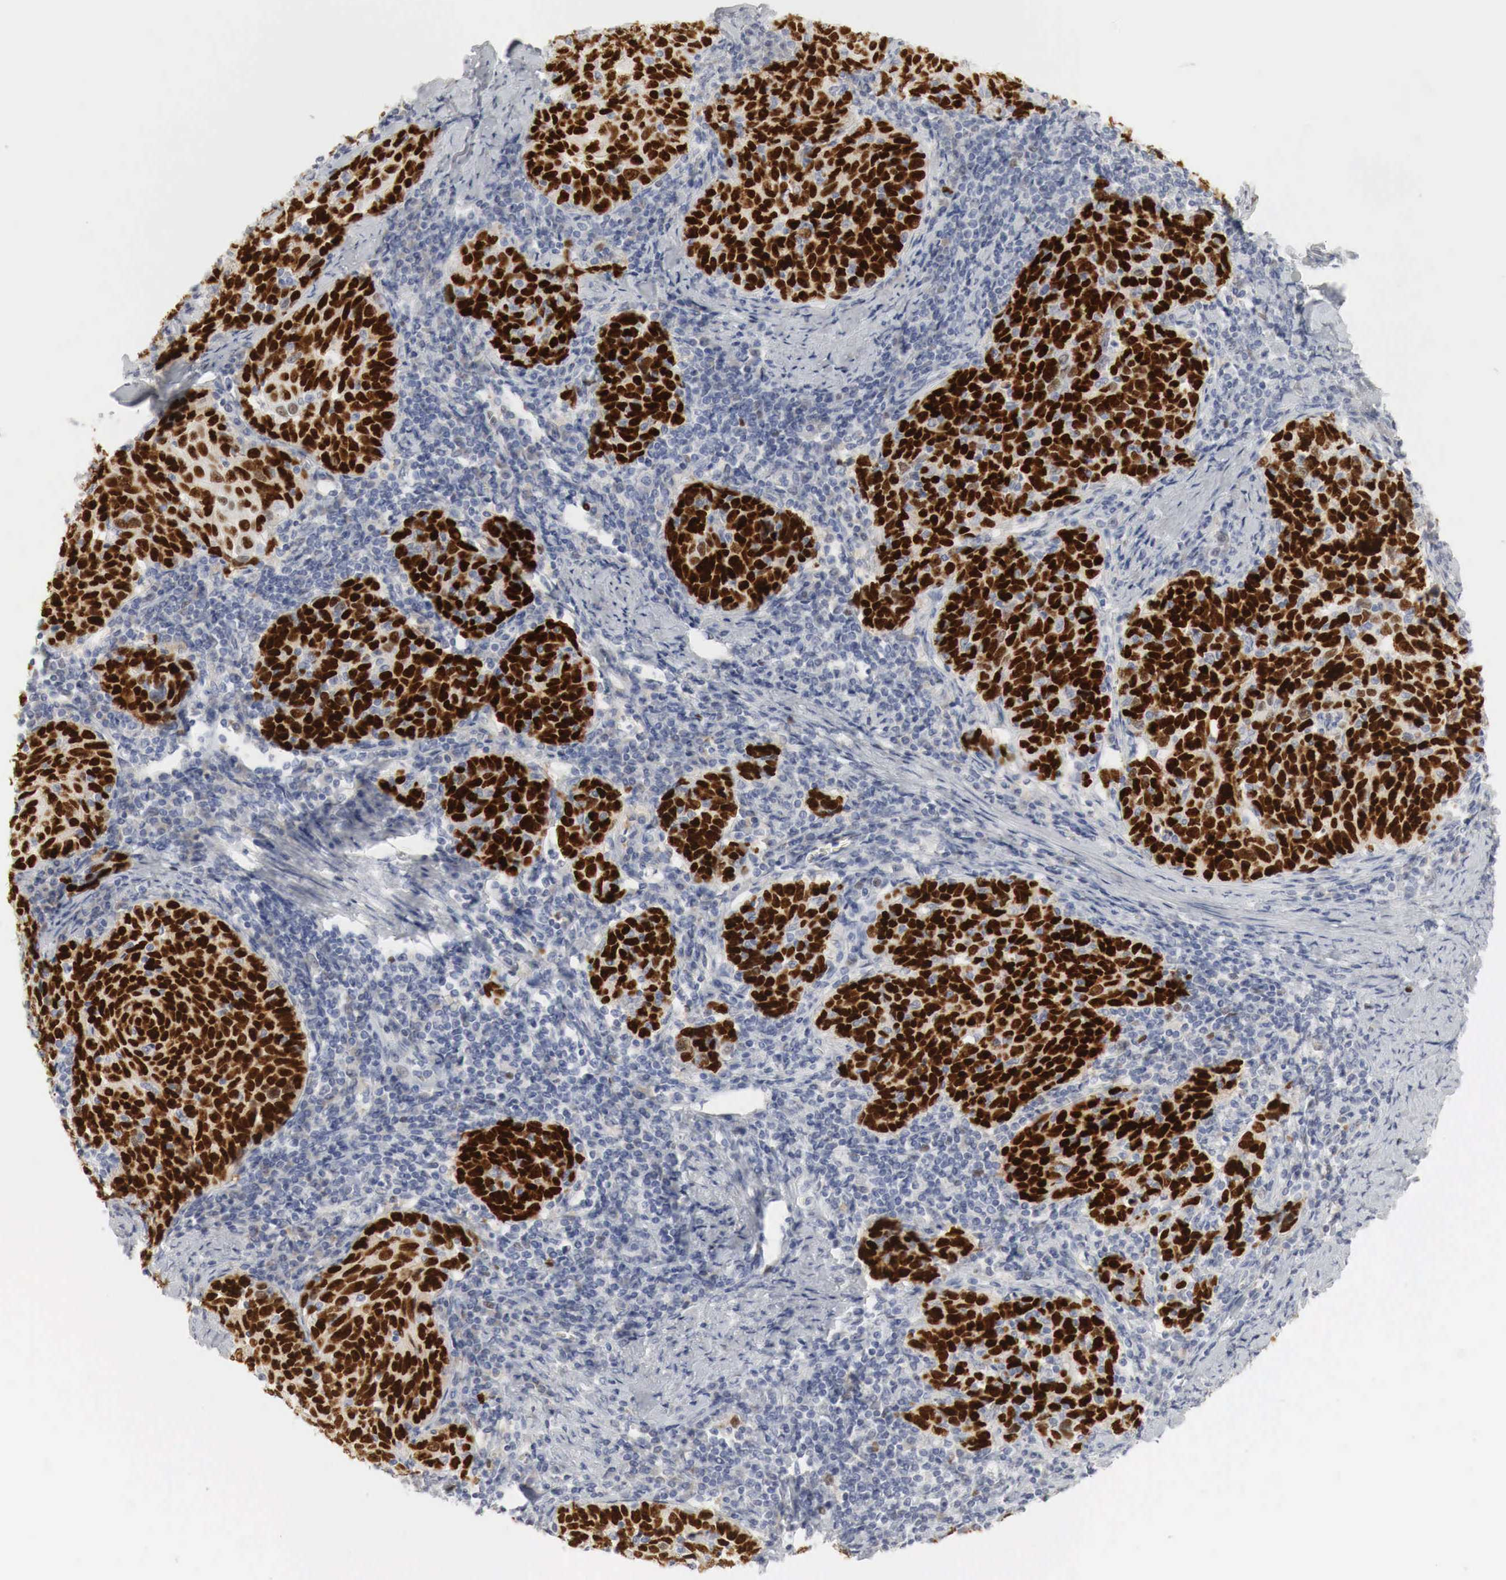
{"staining": {"intensity": "strong", "quantity": ">75%", "location": "nuclear"}, "tissue": "cervical cancer", "cell_type": "Tumor cells", "image_type": "cancer", "snomed": [{"axis": "morphology", "description": "Squamous cell carcinoma, NOS"}, {"axis": "topography", "description": "Cervix"}], "caption": "Immunohistochemical staining of human squamous cell carcinoma (cervical) reveals high levels of strong nuclear protein positivity in about >75% of tumor cells.", "gene": "TP63", "patient": {"sex": "female", "age": 41}}